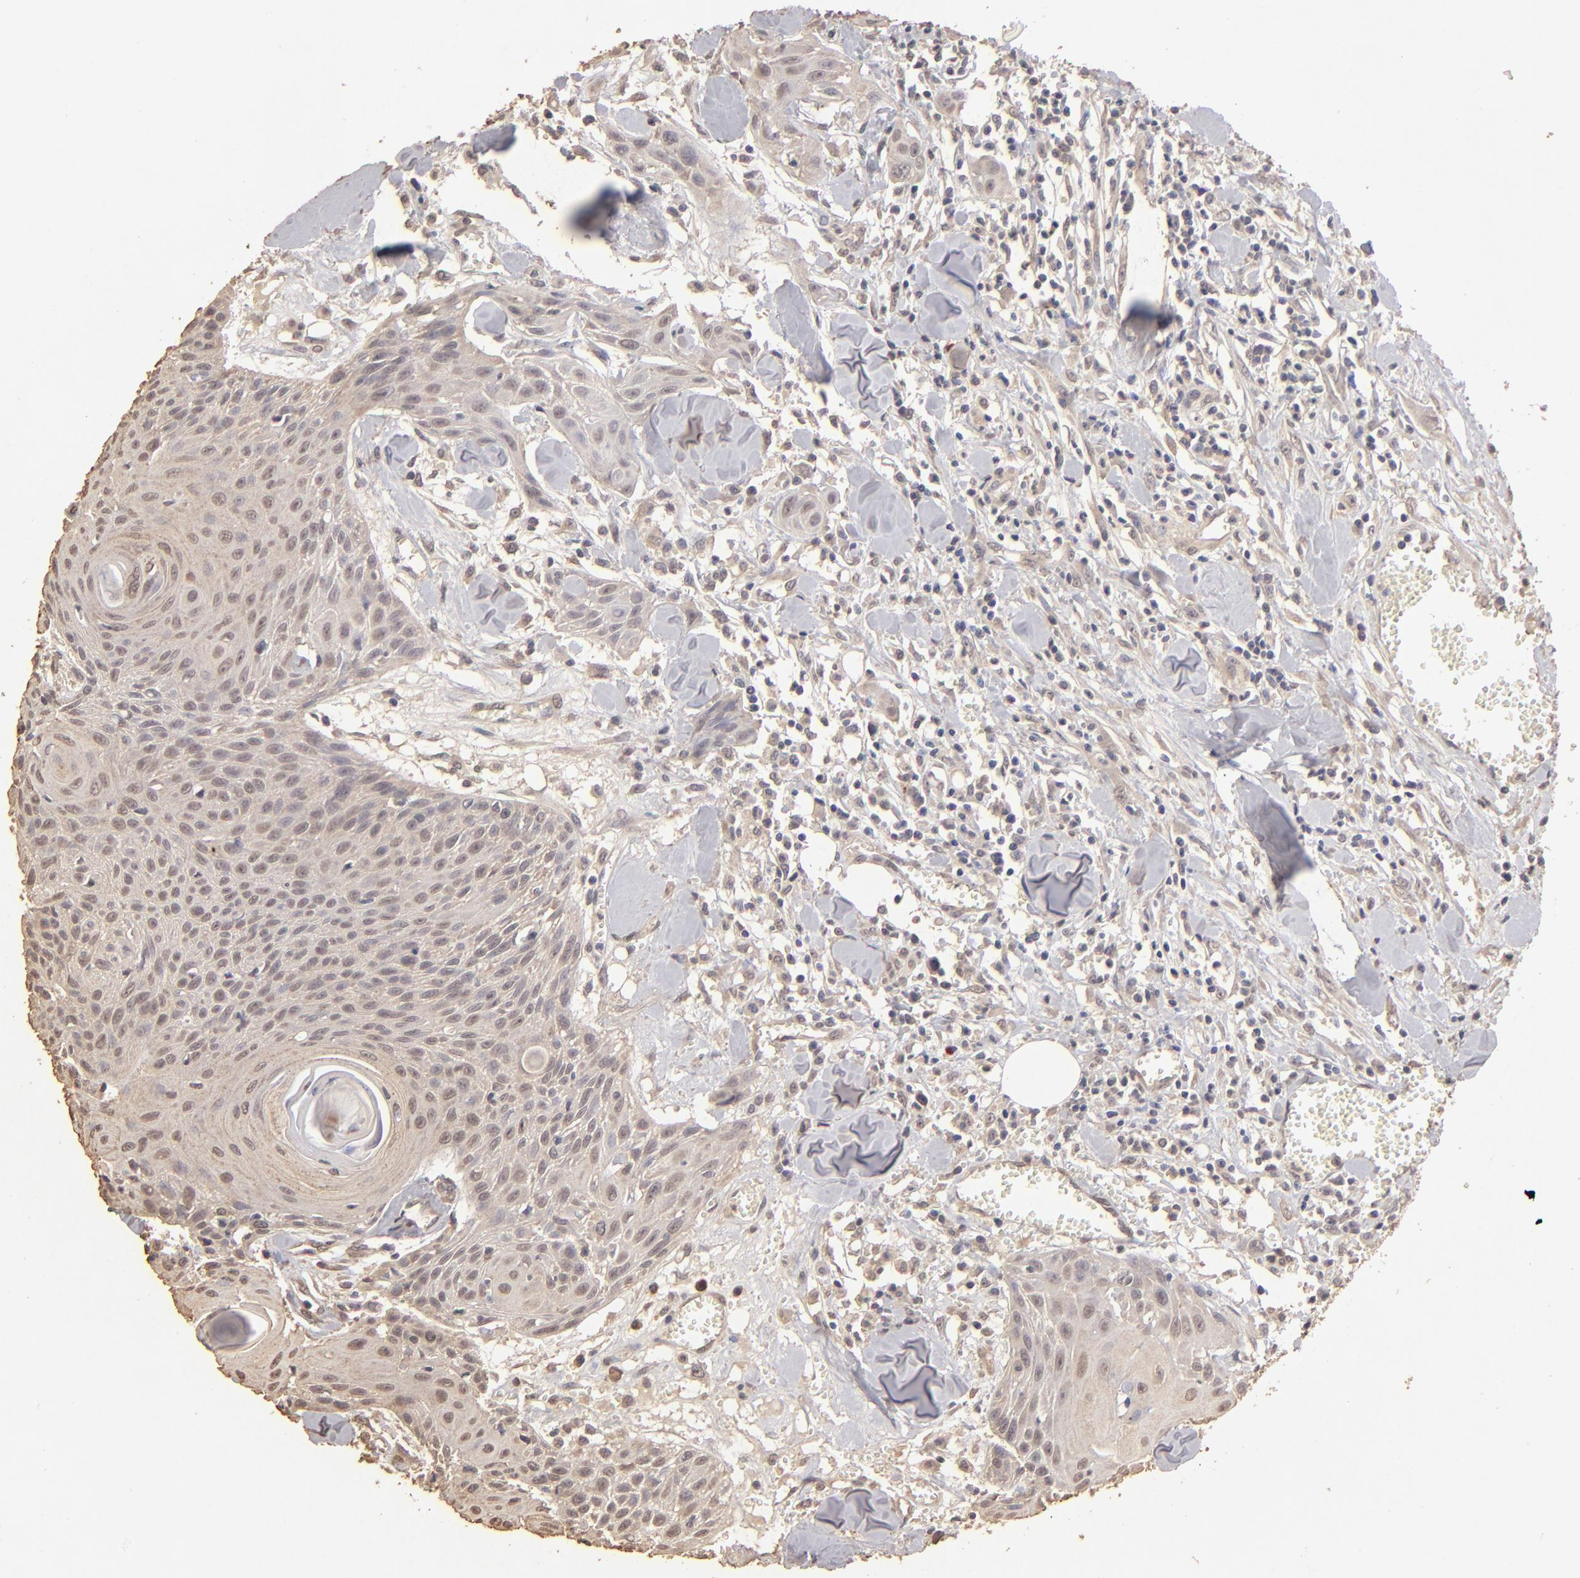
{"staining": {"intensity": "weak", "quantity": ">75%", "location": "cytoplasmic/membranous"}, "tissue": "head and neck cancer", "cell_type": "Tumor cells", "image_type": "cancer", "snomed": [{"axis": "morphology", "description": "Squamous cell carcinoma, NOS"}, {"axis": "morphology", "description": "Squamous cell carcinoma, metastatic, NOS"}, {"axis": "topography", "description": "Lymph node"}, {"axis": "topography", "description": "Salivary gland"}, {"axis": "topography", "description": "Head-Neck"}], "caption": "Immunohistochemical staining of human head and neck squamous cell carcinoma demonstrates low levels of weak cytoplasmic/membranous staining in approximately >75% of tumor cells.", "gene": "OPHN1", "patient": {"sex": "female", "age": 74}}